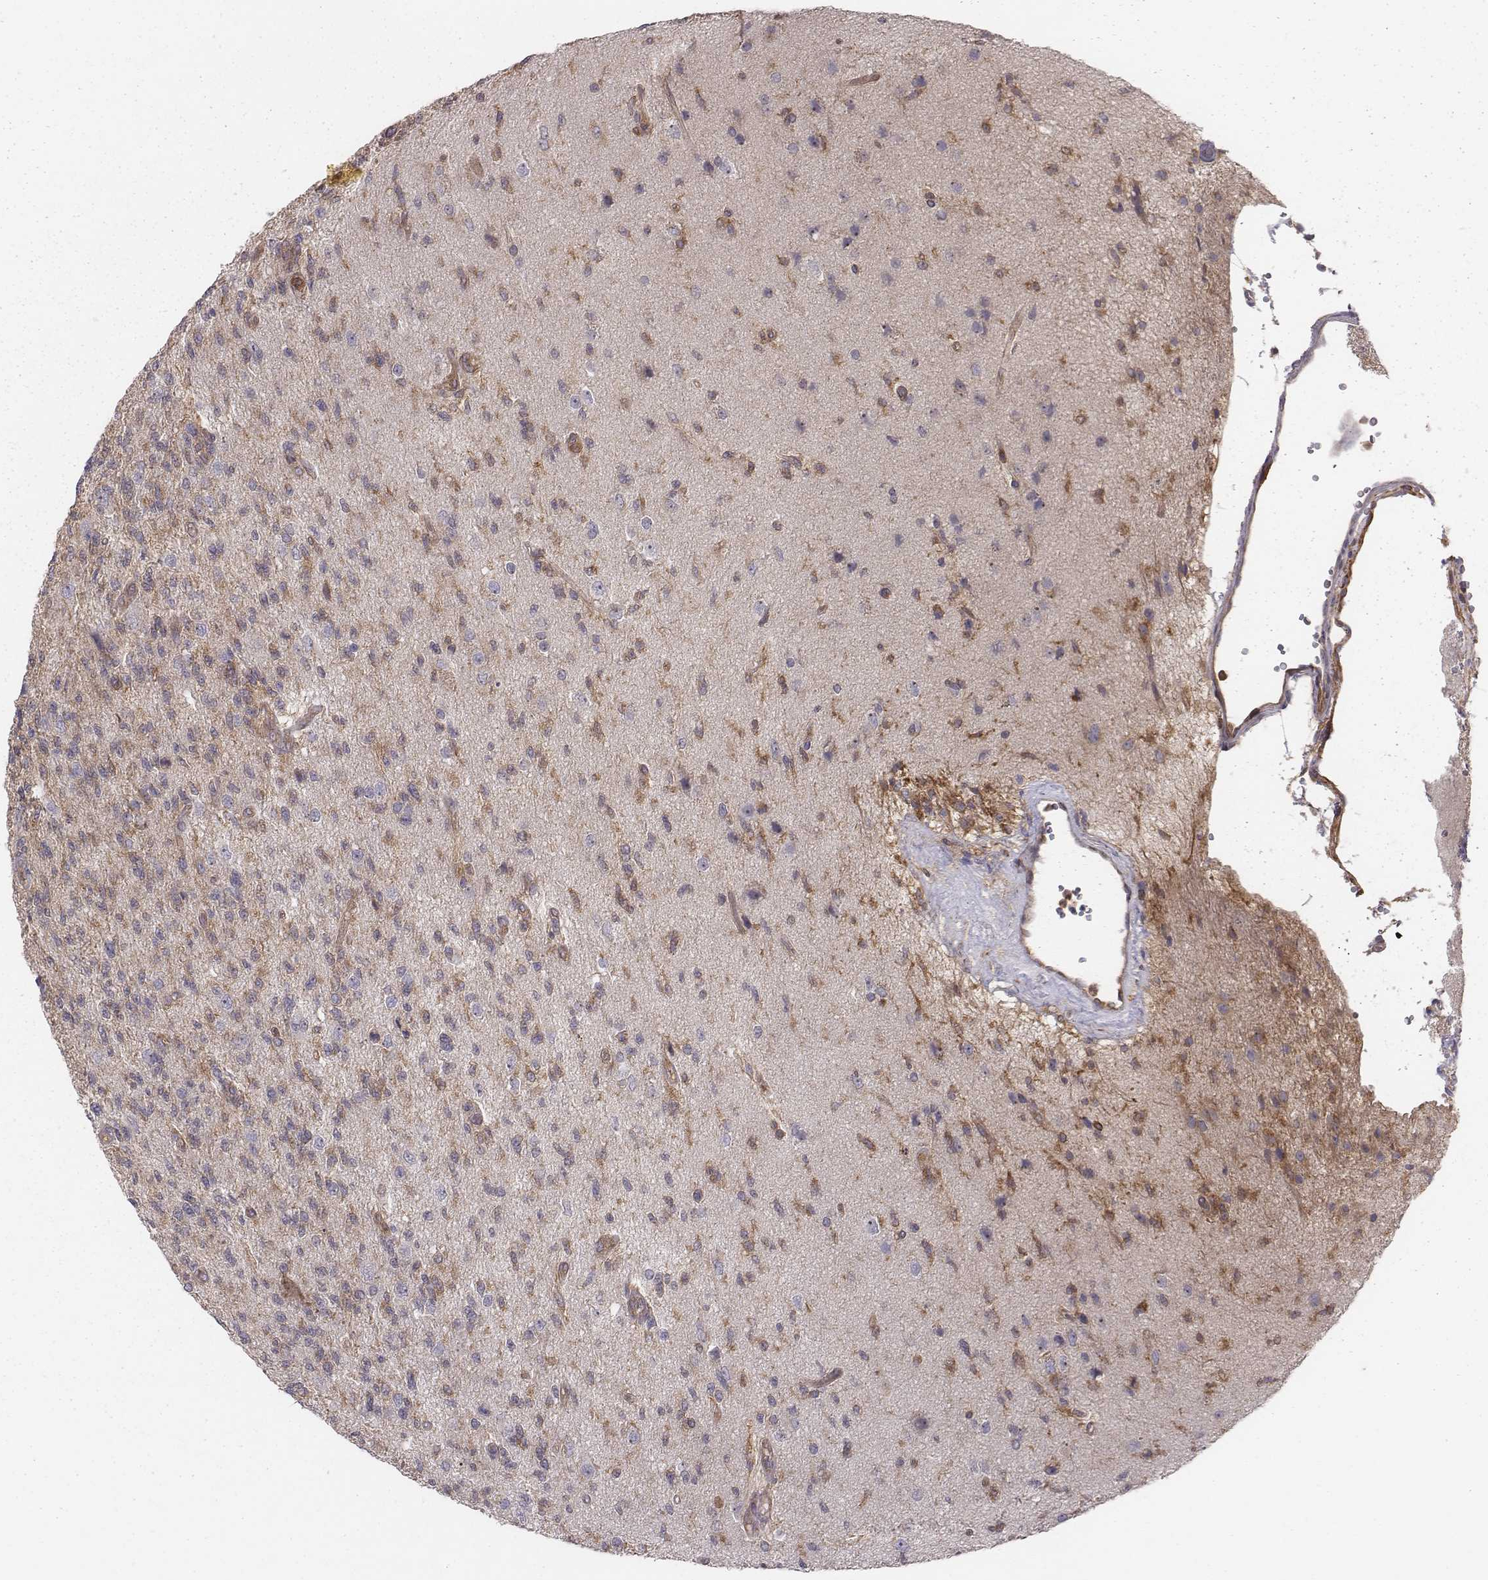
{"staining": {"intensity": "negative", "quantity": "none", "location": "none"}, "tissue": "glioma", "cell_type": "Tumor cells", "image_type": "cancer", "snomed": [{"axis": "morphology", "description": "Glioma, malignant, High grade"}, {"axis": "topography", "description": "Brain"}], "caption": "Immunohistochemical staining of glioma reveals no significant positivity in tumor cells.", "gene": "CAD", "patient": {"sex": "male", "age": 56}}